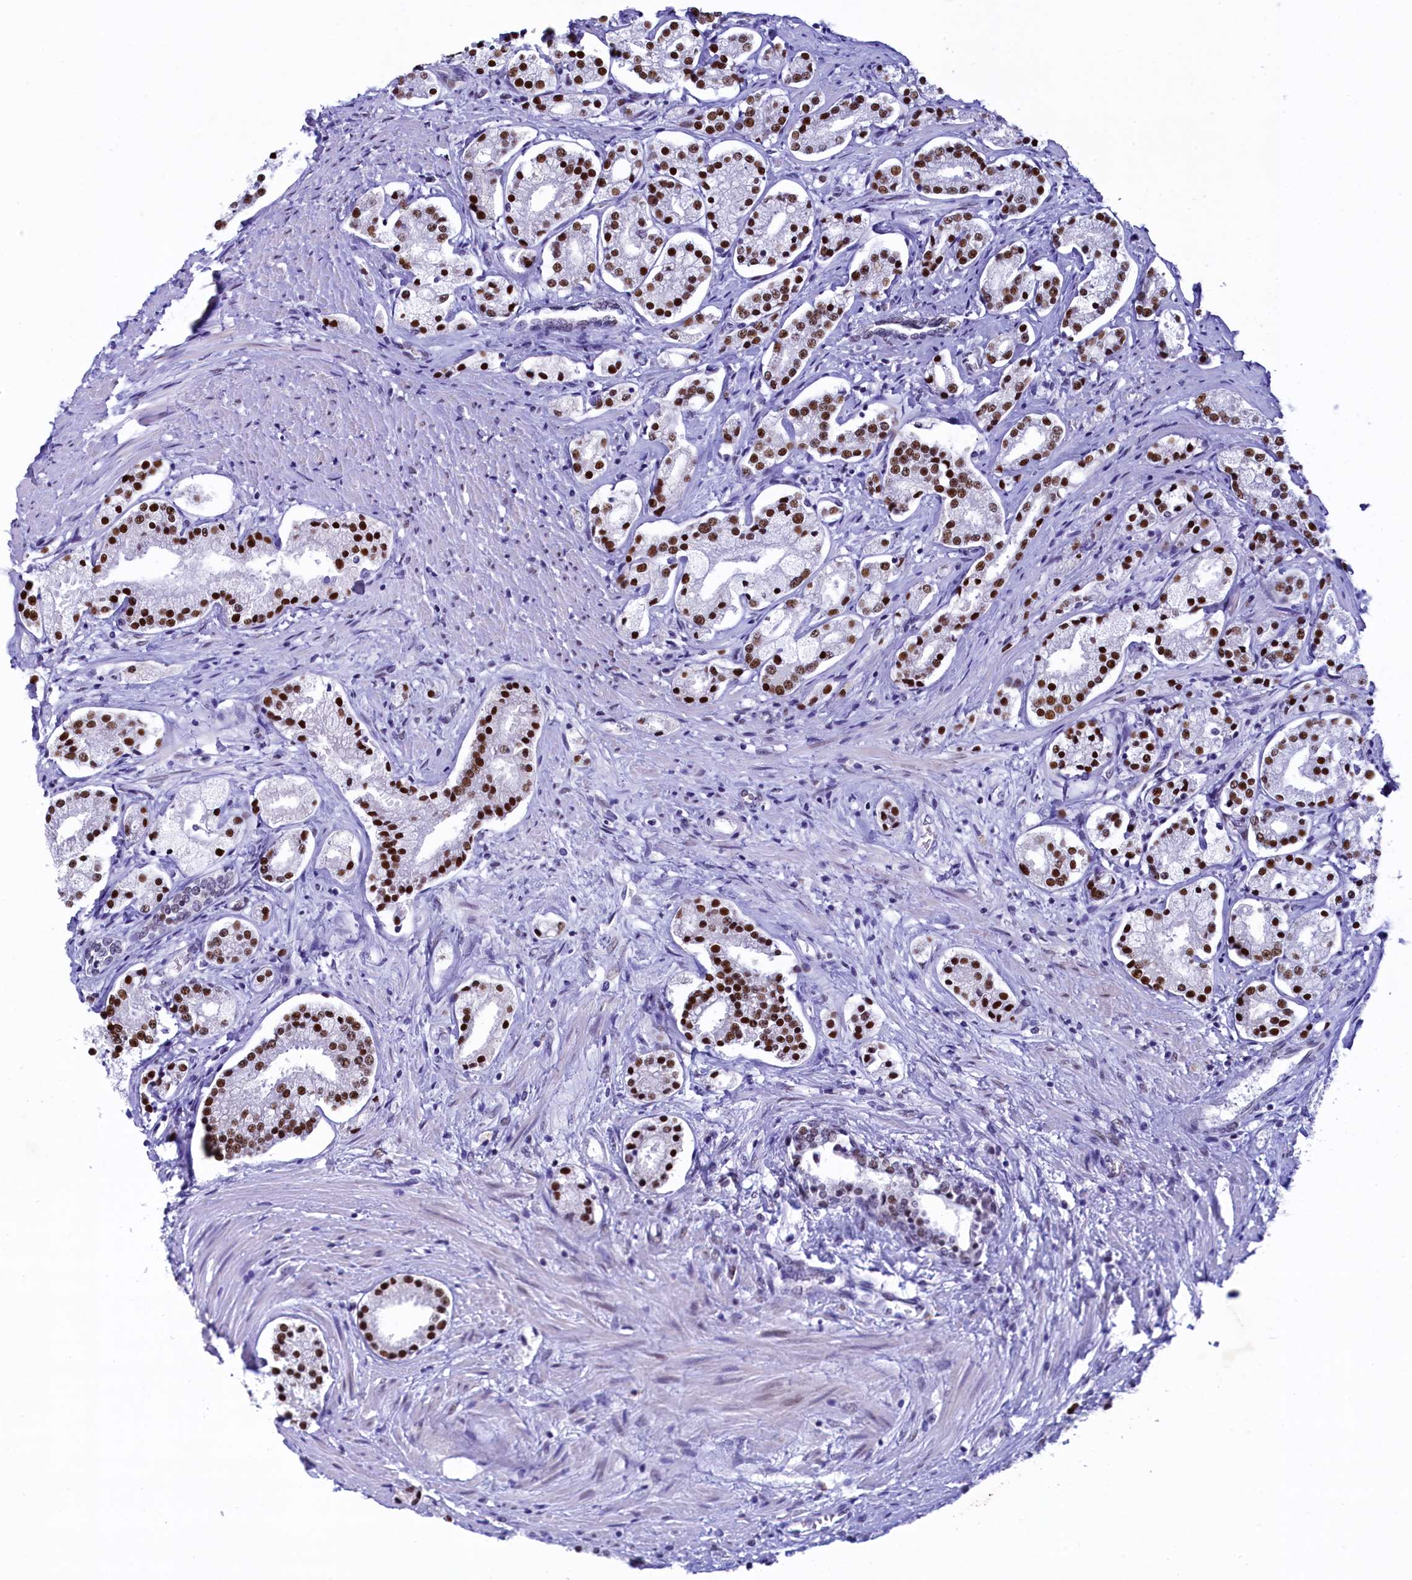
{"staining": {"intensity": "strong", "quantity": "25%-75%", "location": "nuclear"}, "tissue": "prostate cancer", "cell_type": "Tumor cells", "image_type": "cancer", "snomed": [{"axis": "morphology", "description": "Adenocarcinoma, High grade"}, {"axis": "topography", "description": "Prostate"}], "caption": "Strong nuclear expression is seen in about 25%-75% of tumor cells in high-grade adenocarcinoma (prostate). The protein is stained brown, and the nuclei are stained in blue (DAB (3,3'-diaminobenzidine) IHC with brightfield microscopy, high magnification).", "gene": "SUGP2", "patient": {"sex": "male", "age": 69}}